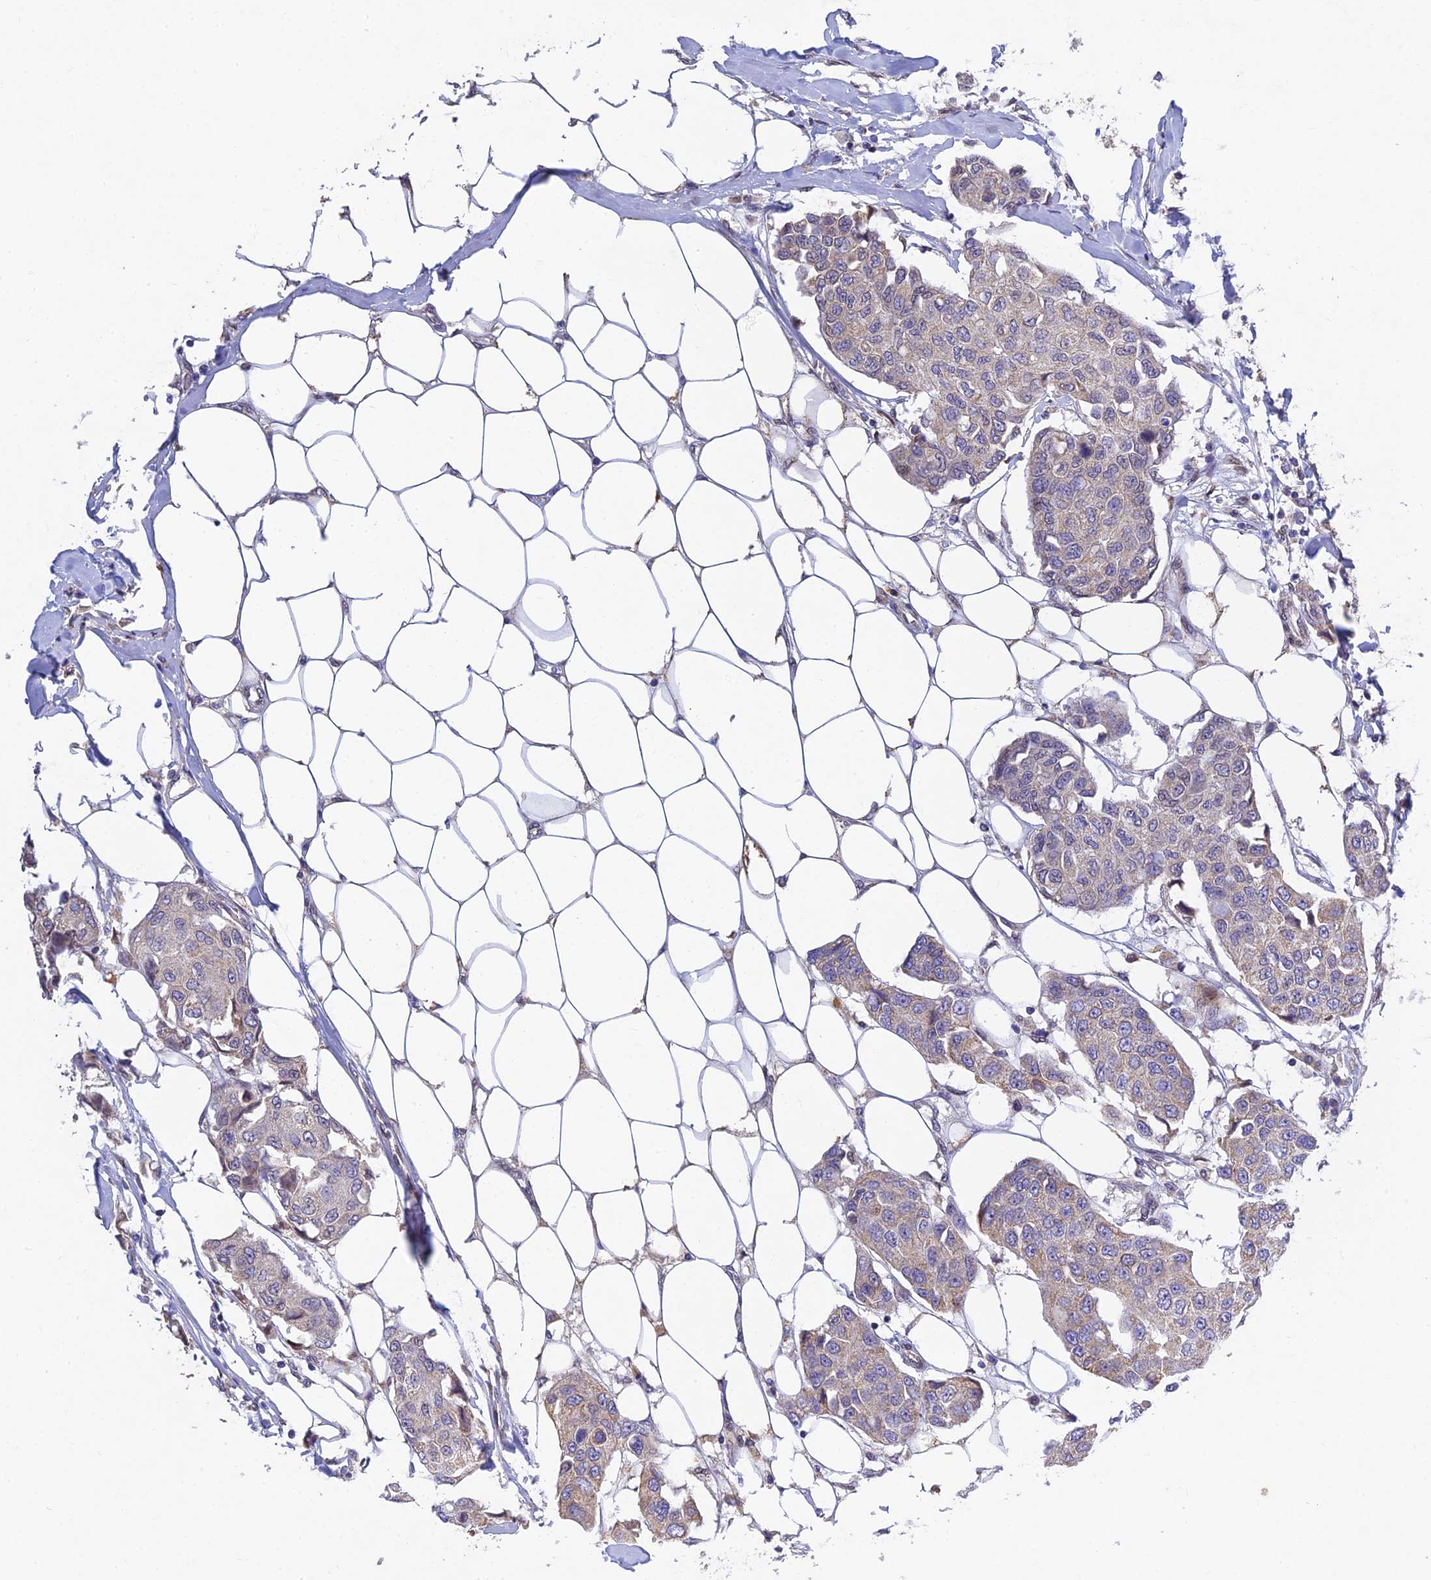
{"staining": {"intensity": "weak", "quantity": "25%-75%", "location": "cytoplasmic/membranous"}, "tissue": "breast cancer", "cell_type": "Tumor cells", "image_type": "cancer", "snomed": [{"axis": "morphology", "description": "Duct carcinoma"}, {"axis": "topography", "description": "Breast"}], "caption": "Brown immunohistochemical staining in human breast intraductal carcinoma demonstrates weak cytoplasmic/membranous staining in approximately 25%-75% of tumor cells.", "gene": "MGAT2", "patient": {"sex": "female", "age": 80}}